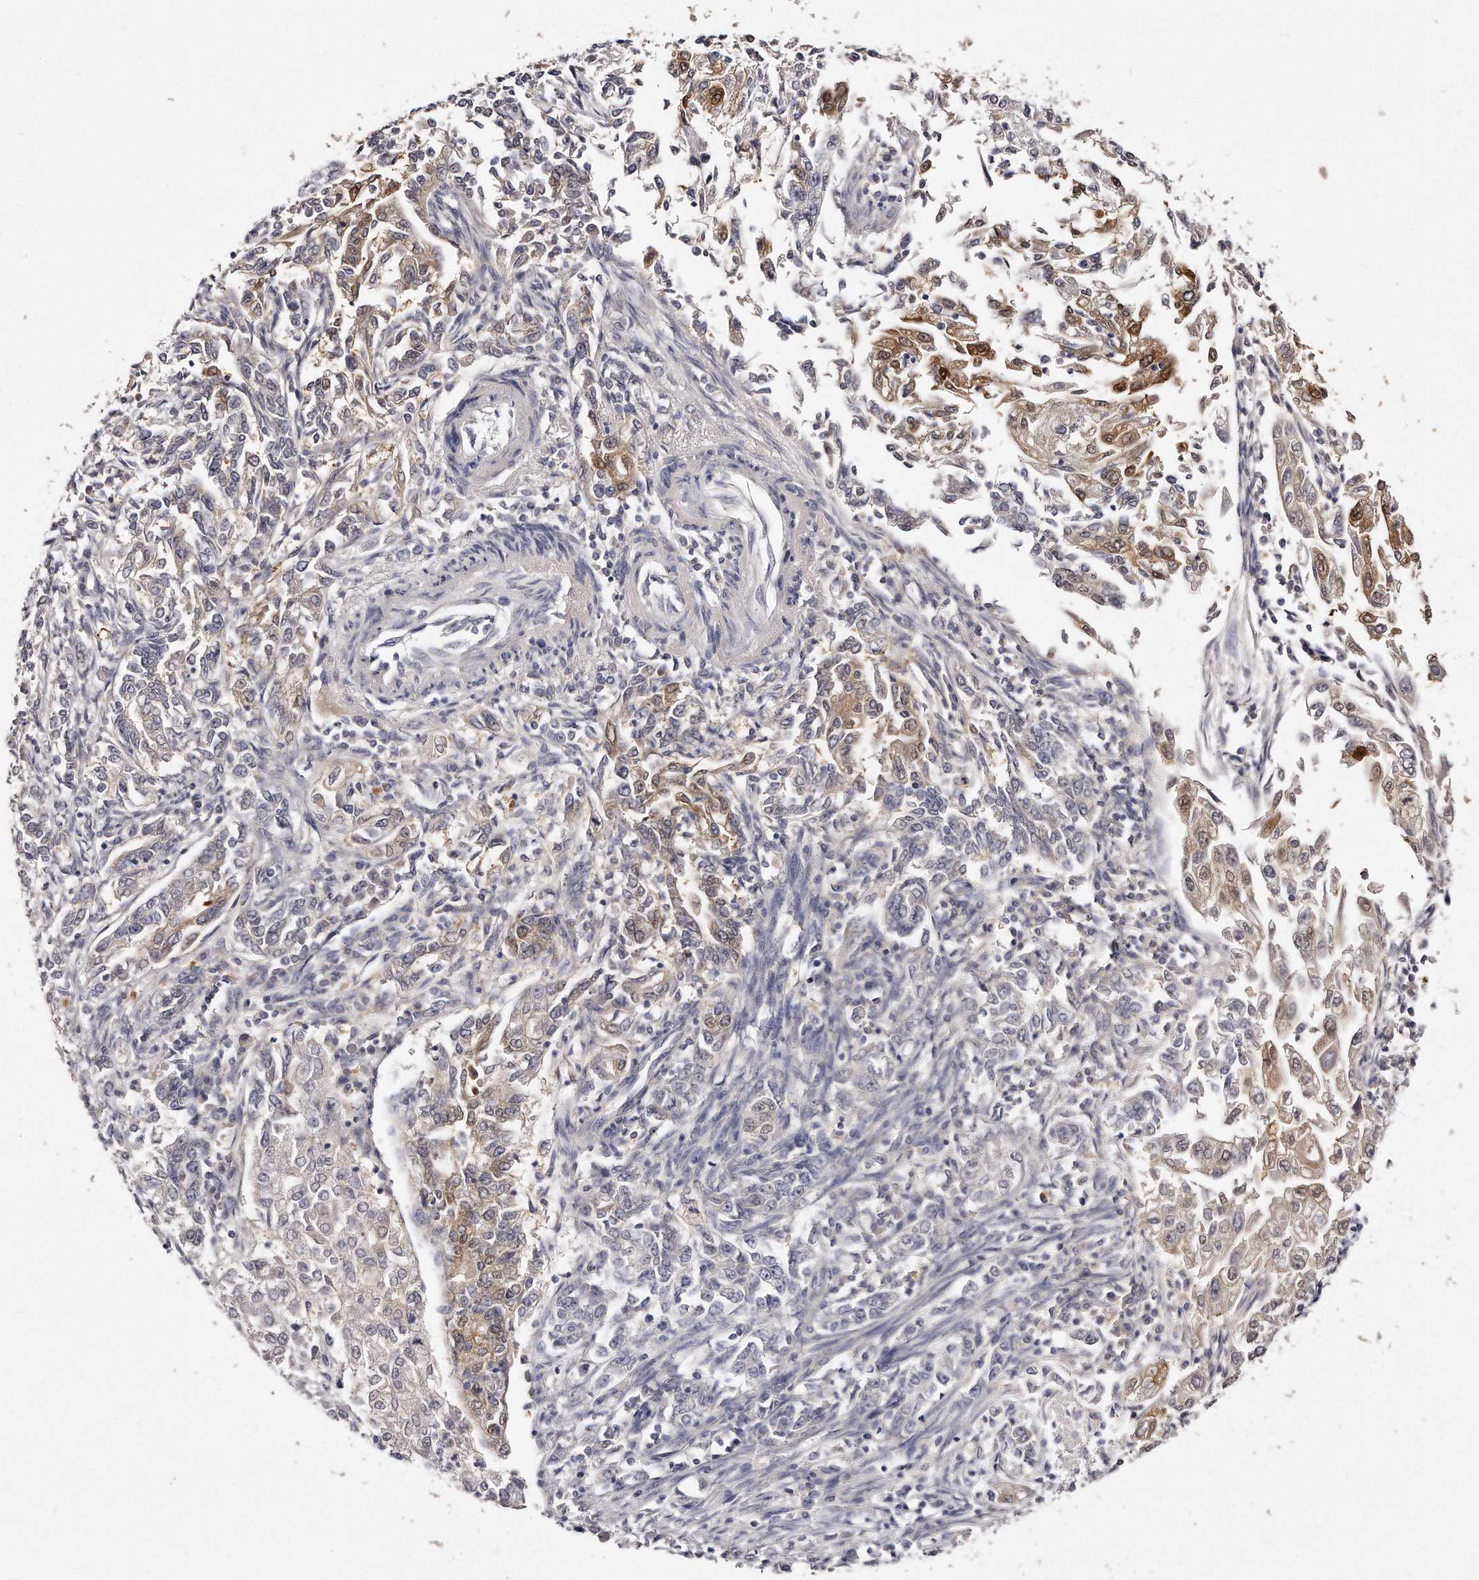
{"staining": {"intensity": "weak", "quantity": "<25%", "location": "cytoplasmic/membranous"}, "tissue": "endometrial cancer", "cell_type": "Tumor cells", "image_type": "cancer", "snomed": [{"axis": "morphology", "description": "Adenocarcinoma, NOS"}, {"axis": "topography", "description": "Endometrium"}], "caption": "Tumor cells show no significant protein staining in endometrial adenocarcinoma.", "gene": "GDA", "patient": {"sex": "female", "age": 49}}